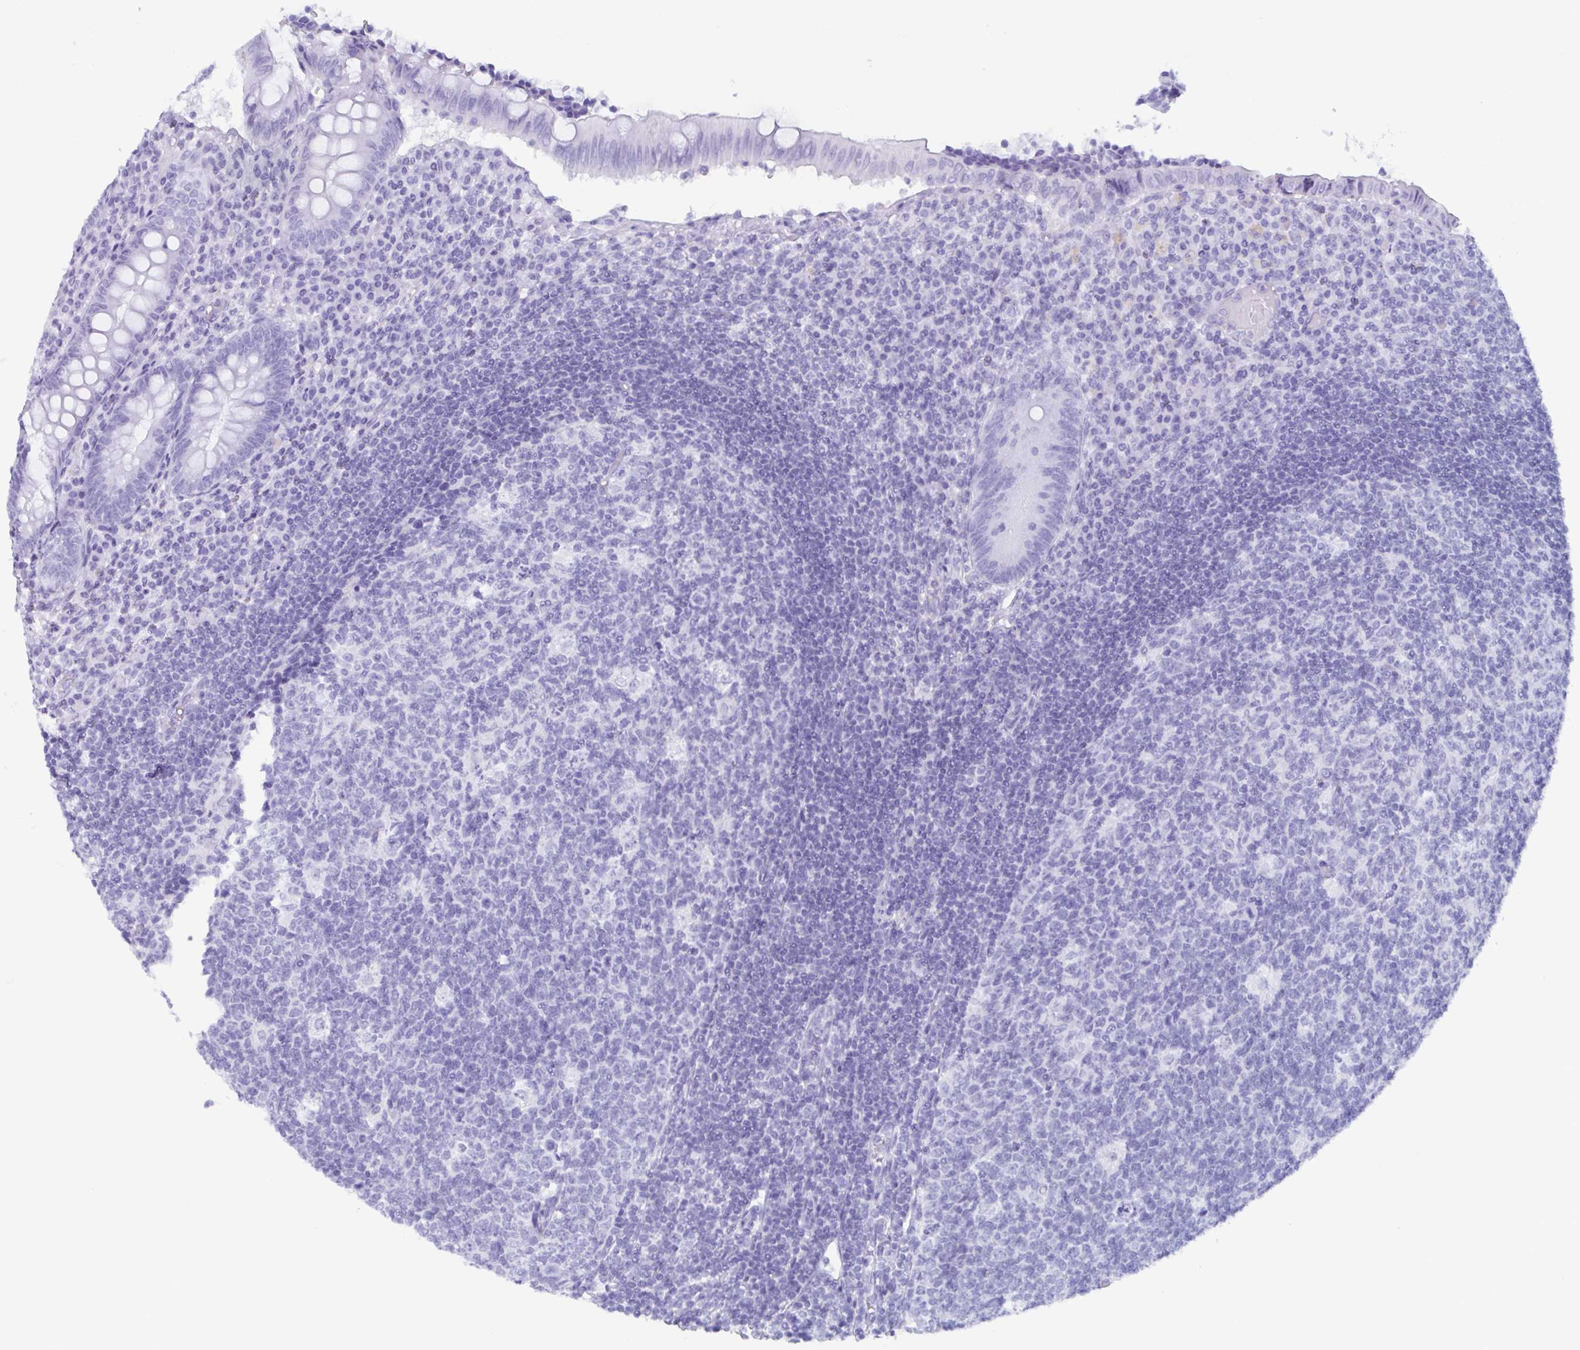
{"staining": {"intensity": "negative", "quantity": "none", "location": "none"}, "tissue": "appendix", "cell_type": "Glandular cells", "image_type": "normal", "snomed": [{"axis": "morphology", "description": "Normal tissue, NOS"}, {"axis": "topography", "description": "Appendix"}], "caption": "Immunohistochemistry (IHC) of unremarkable appendix exhibits no staining in glandular cells.", "gene": "BPI", "patient": {"sex": "male", "age": 18}}